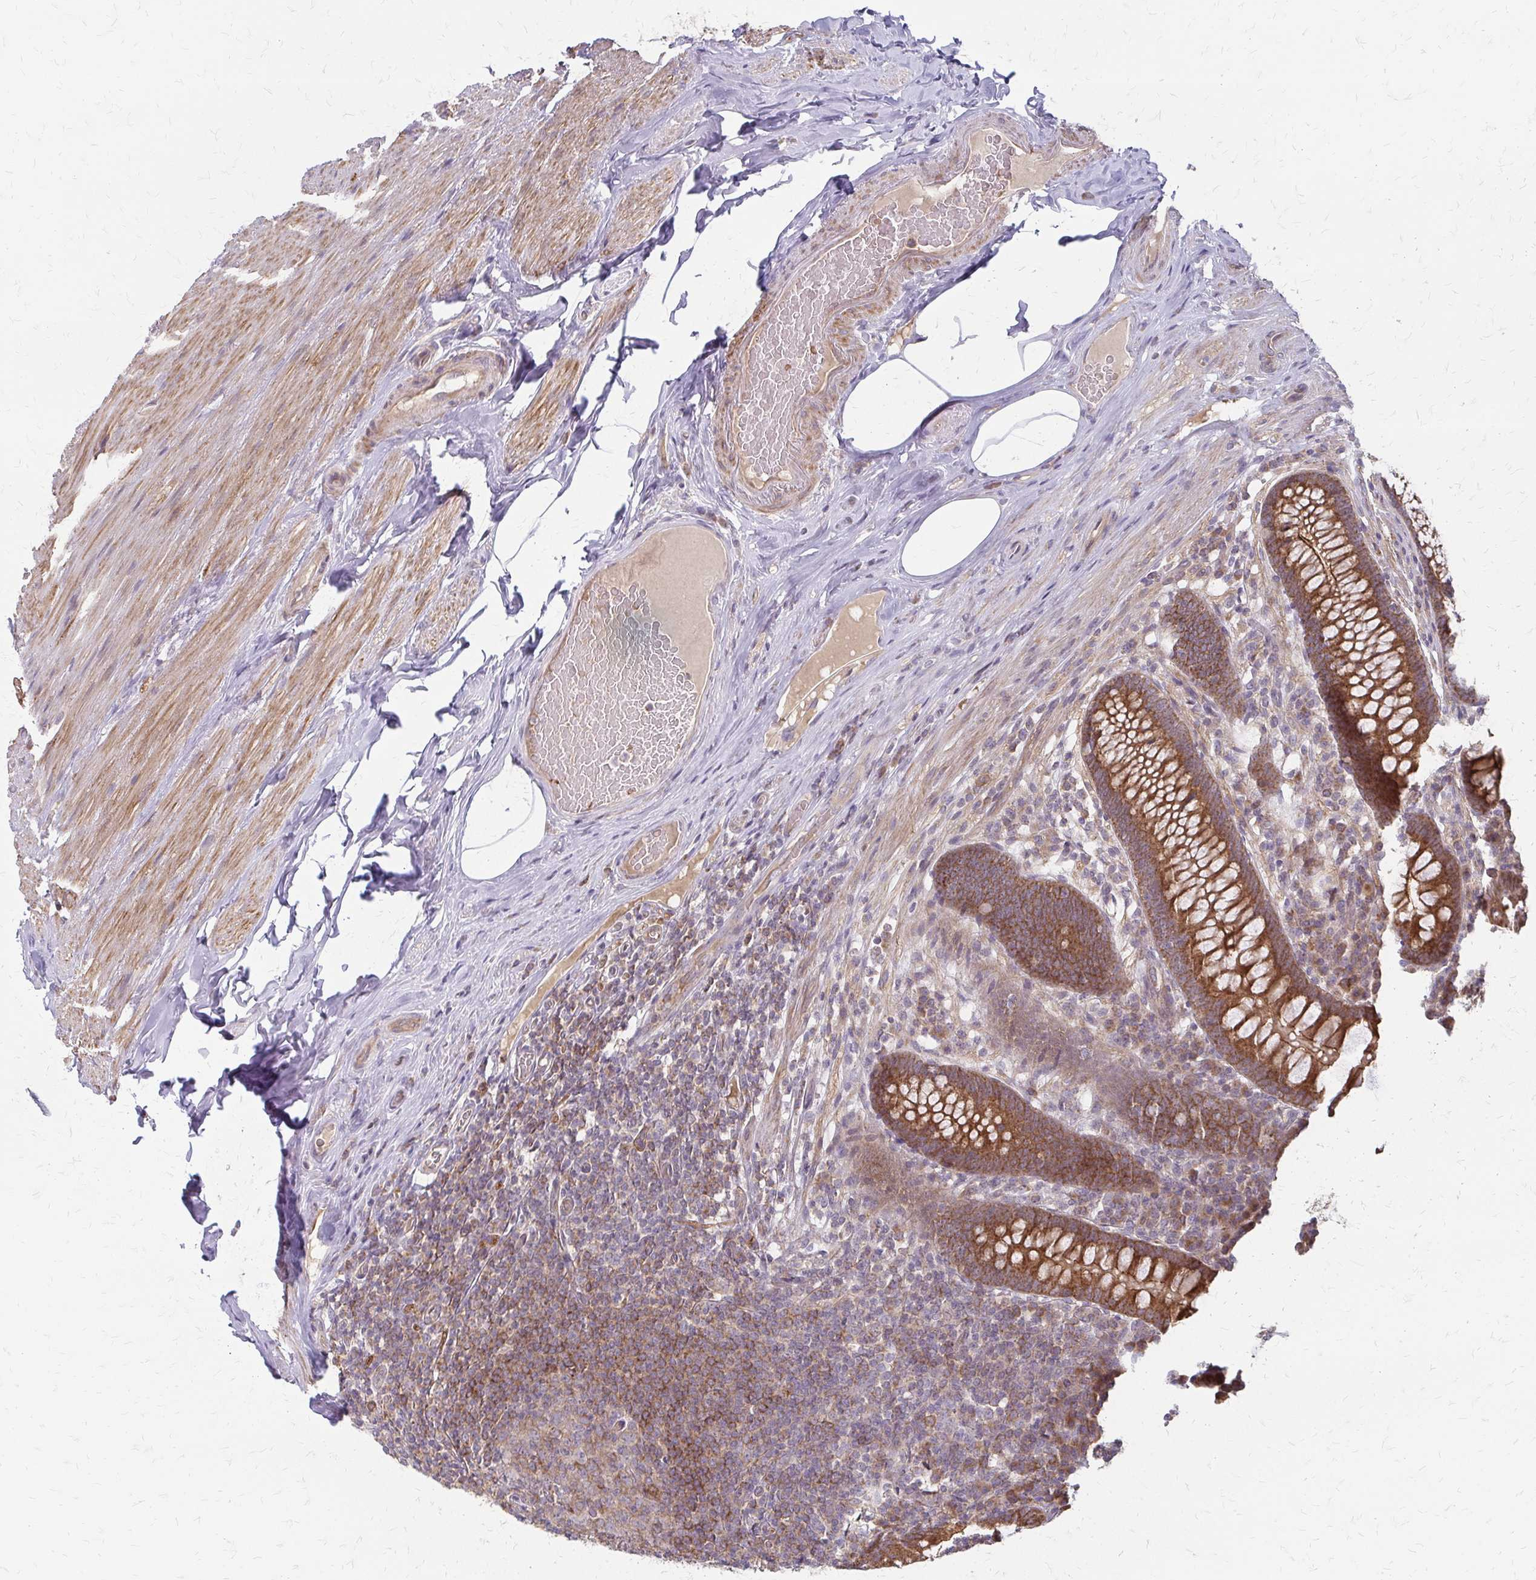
{"staining": {"intensity": "moderate", "quantity": ">75%", "location": "cytoplasmic/membranous"}, "tissue": "appendix", "cell_type": "Glandular cells", "image_type": "normal", "snomed": [{"axis": "morphology", "description": "Normal tissue, NOS"}, {"axis": "topography", "description": "Appendix"}], "caption": "Approximately >75% of glandular cells in normal appendix show moderate cytoplasmic/membranous protein expression as visualized by brown immunohistochemical staining.", "gene": "ZNF383", "patient": {"sex": "male", "age": 71}}